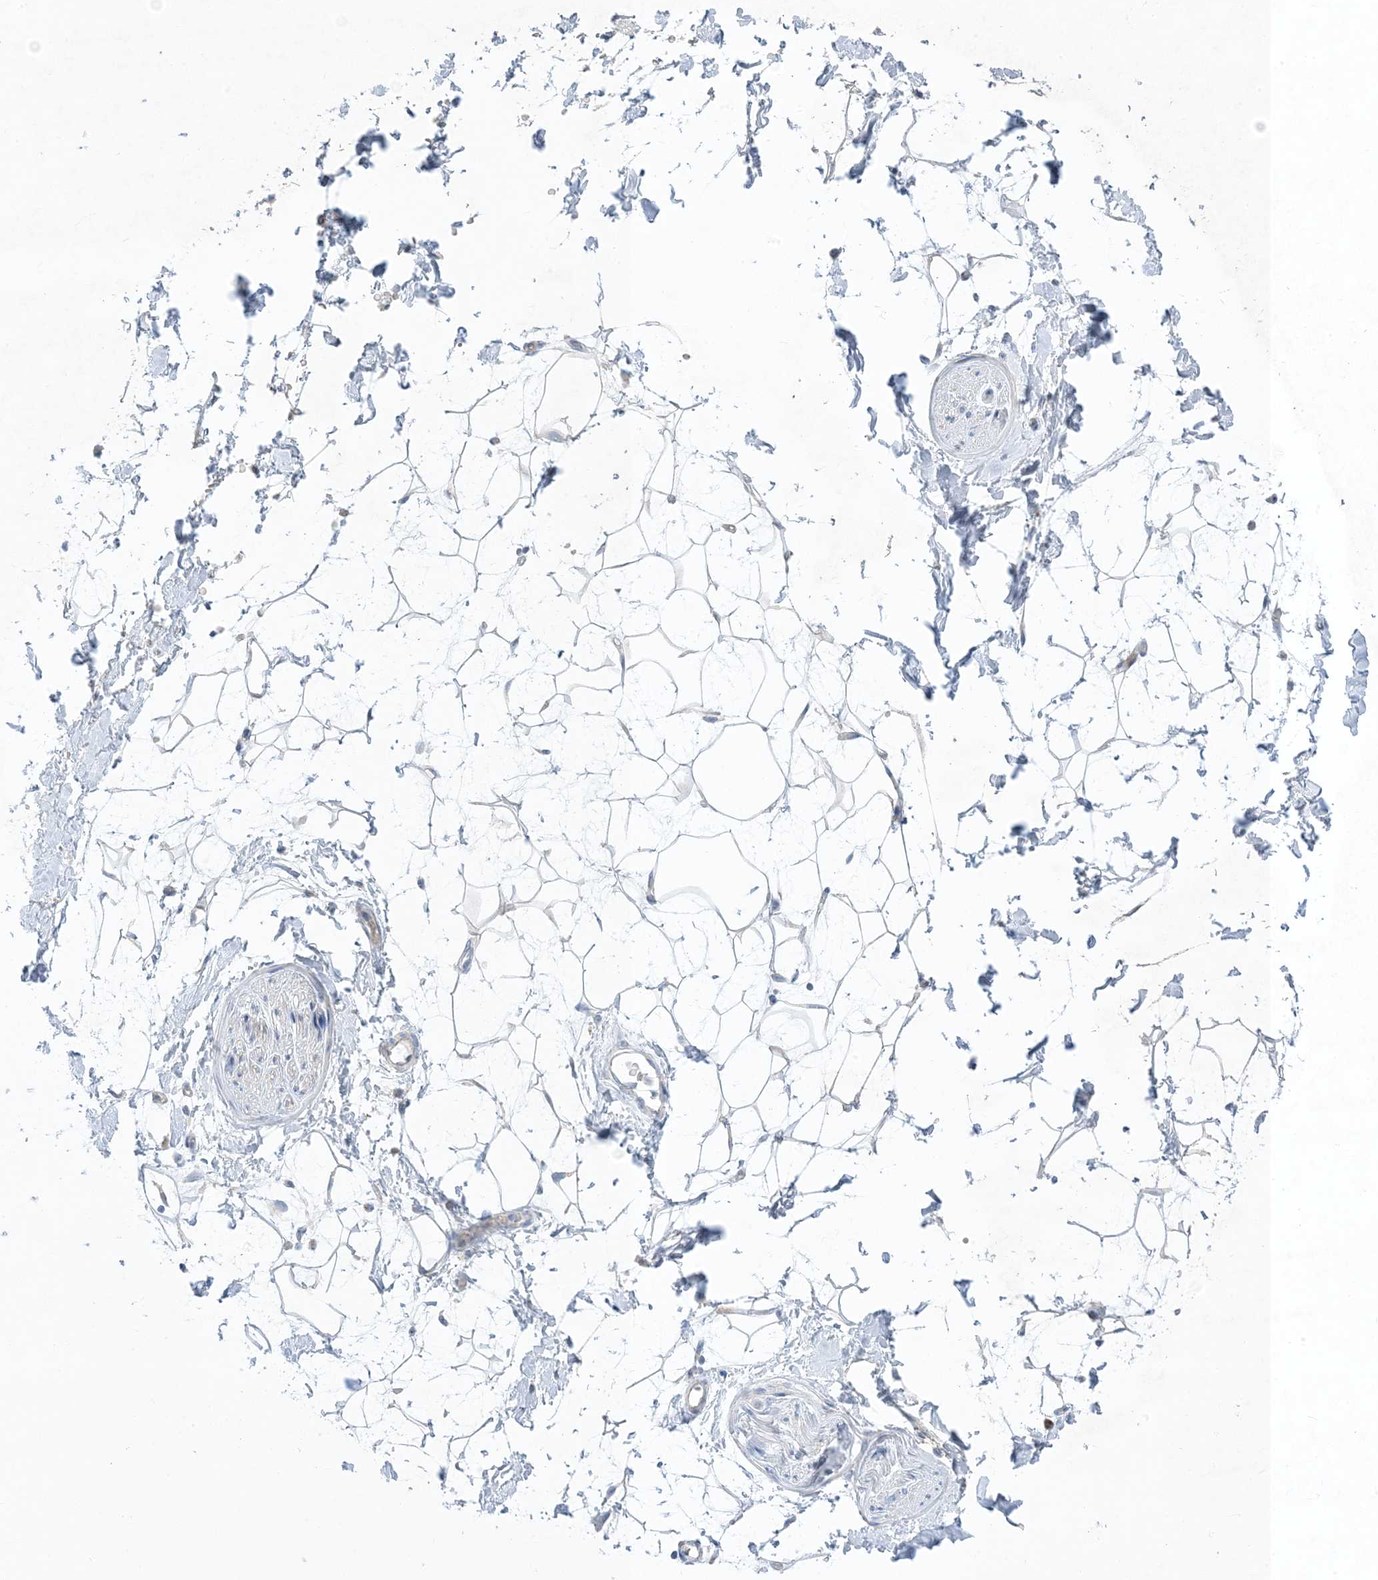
{"staining": {"intensity": "negative", "quantity": "none", "location": "none"}, "tissue": "adipose tissue", "cell_type": "Adipocytes", "image_type": "normal", "snomed": [{"axis": "morphology", "description": "Normal tissue, NOS"}, {"axis": "topography", "description": "Soft tissue"}], "caption": "High power microscopy photomicrograph of an immunohistochemistry micrograph of normal adipose tissue, revealing no significant staining in adipocytes. (Brightfield microscopy of DAB immunohistochemistry at high magnification).", "gene": "XIRP2", "patient": {"sex": "male", "age": 72}}